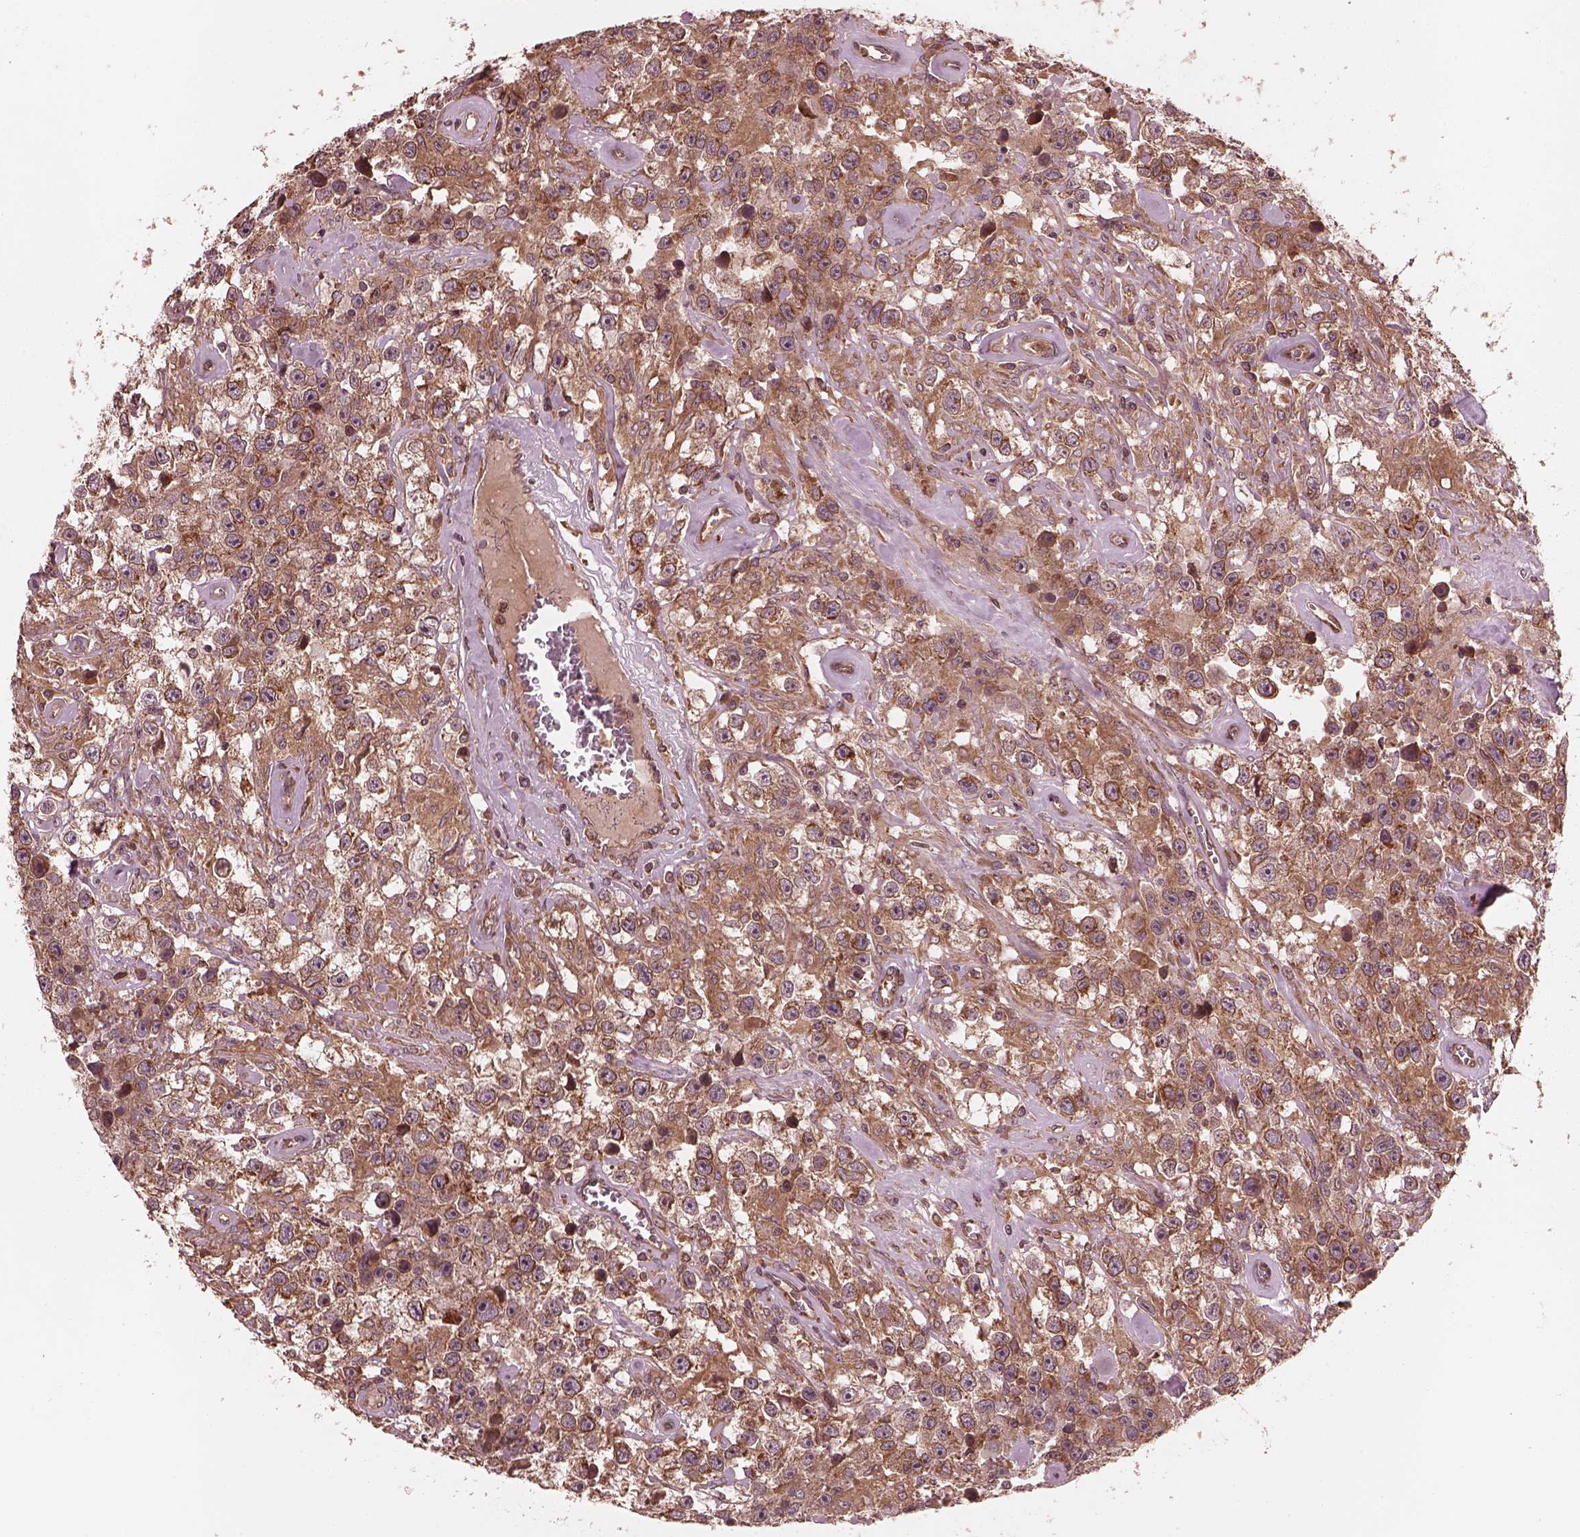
{"staining": {"intensity": "moderate", "quantity": ">75%", "location": "cytoplasmic/membranous"}, "tissue": "testis cancer", "cell_type": "Tumor cells", "image_type": "cancer", "snomed": [{"axis": "morphology", "description": "Seminoma, NOS"}, {"axis": "topography", "description": "Testis"}], "caption": "Testis cancer (seminoma) stained with a brown dye exhibits moderate cytoplasmic/membranous positive staining in approximately >75% of tumor cells.", "gene": "PIK3R2", "patient": {"sex": "male", "age": 43}}